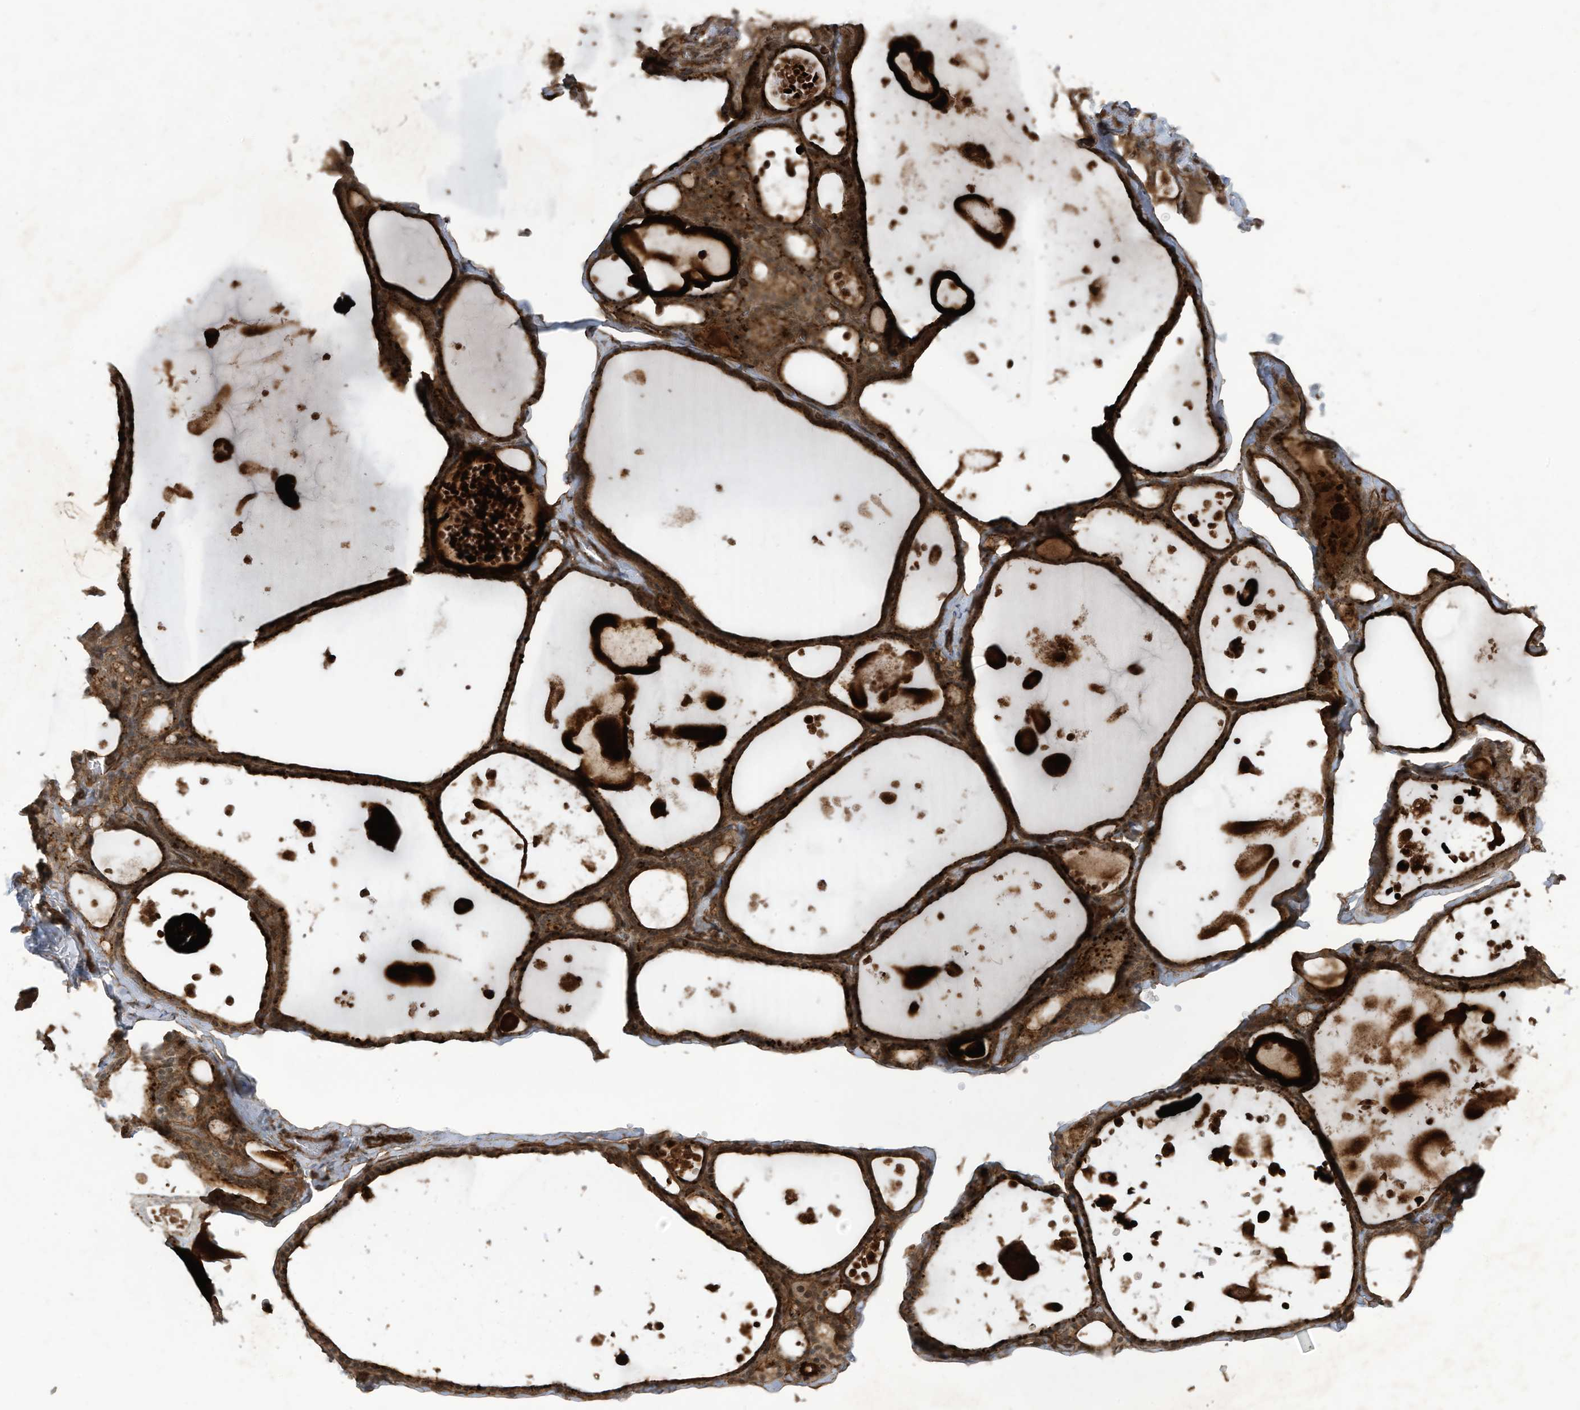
{"staining": {"intensity": "strong", "quantity": ">75%", "location": "cytoplasmic/membranous"}, "tissue": "thyroid gland", "cell_type": "Glandular cells", "image_type": "normal", "snomed": [{"axis": "morphology", "description": "Normal tissue, NOS"}, {"axis": "topography", "description": "Thyroid gland"}], "caption": "Glandular cells display high levels of strong cytoplasmic/membranous expression in about >75% of cells in unremarkable human thyroid gland. (DAB = brown stain, brightfield microscopy at high magnification).", "gene": "DDIT4", "patient": {"sex": "male", "age": 56}}